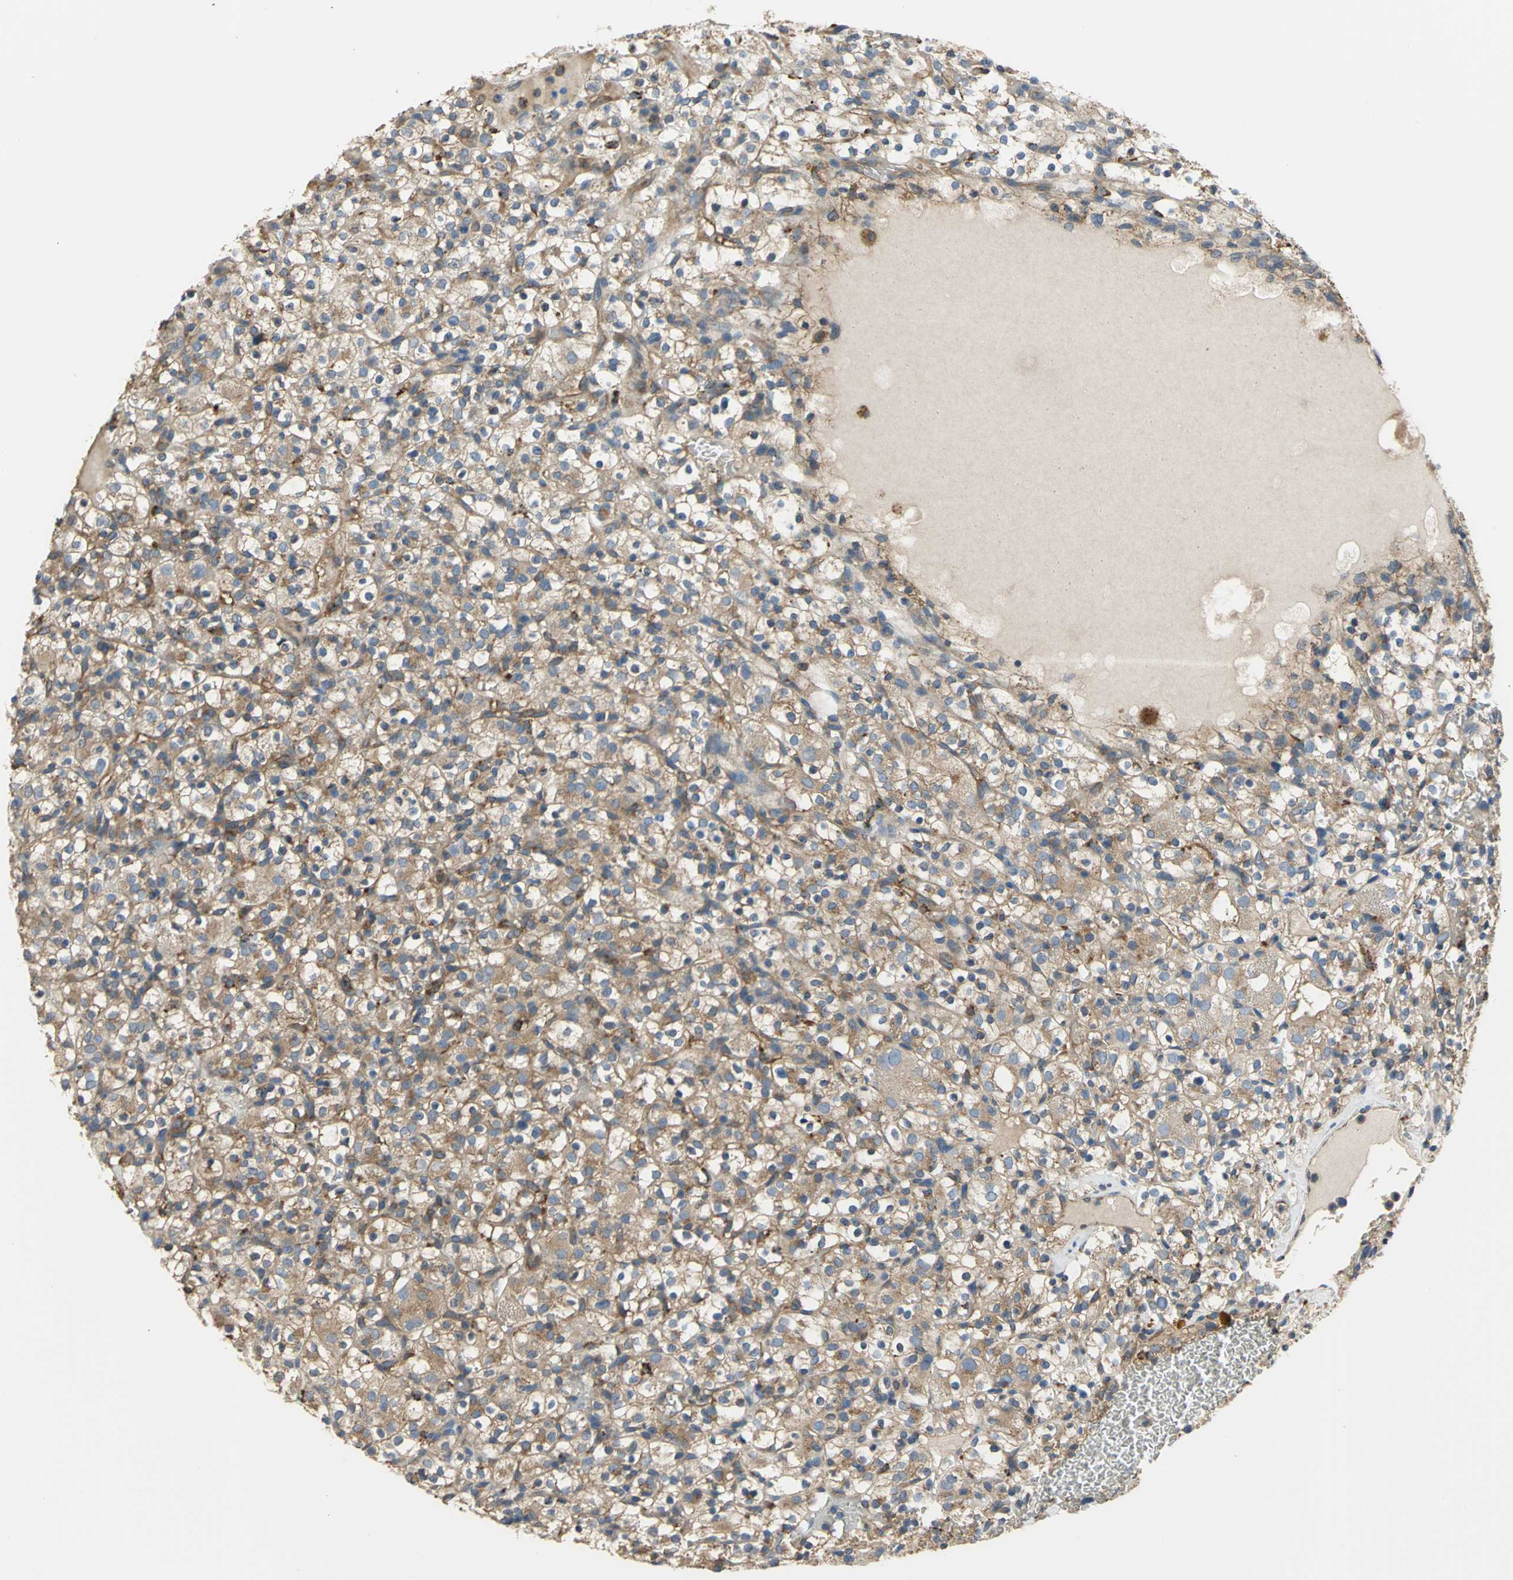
{"staining": {"intensity": "weak", "quantity": "25%-75%", "location": "cytoplasmic/membranous"}, "tissue": "renal cancer", "cell_type": "Tumor cells", "image_type": "cancer", "snomed": [{"axis": "morphology", "description": "Normal tissue, NOS"}, {"axis": "morphology", "description": "Adenocarcinoma, NOS"}, {"axis": "topography", "description": "Kidney"}], "caption": "Immunohistochemical staining of renal cancer (adenocarcinoma) demonstrates low levels of weak cytoplasmic/membranous expression in approximately 25%-75% of tumor cells. (brown staining indicates protein expression, while blue staining denotes nuclei).", "gene": "DIAPH2", "patient": {"sex": "female", "age": 72}}